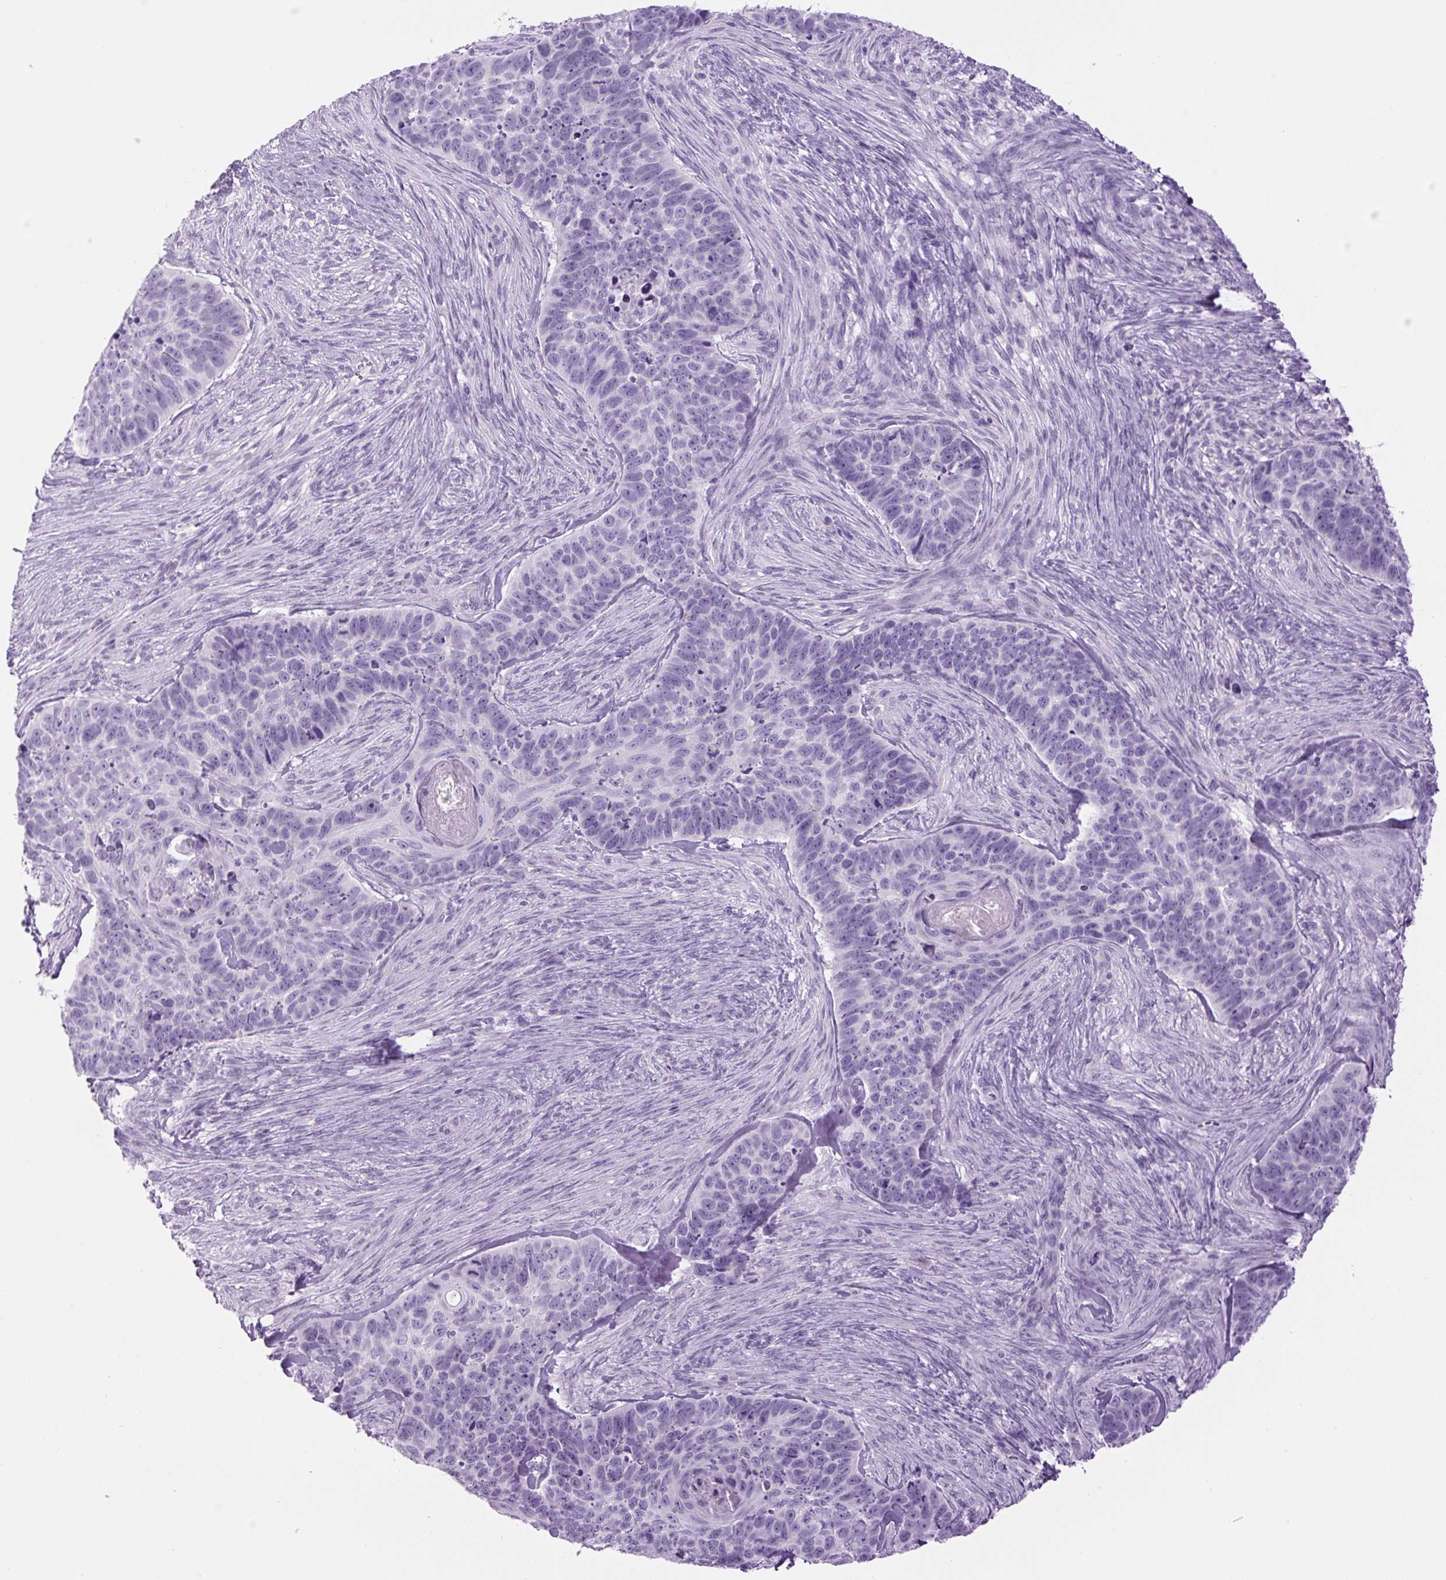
{"staining": {"intensity": "negative", "quantity": "none", "location": "none"}, "tissue": "skin cancer", "cell_type": "Tumor cells", "image_type": "cancer", "snomed": [{"axis": "morphology", "description": "Basal cell carcinoma"}, {"axis": "topography", "description": "Skin"}], "caption": "The image shows no staining of tumor cells in skin cancer (basal cell carcinoma). The staining is performed using DAB (3,3'-diaminobenzidine) brown chromogen with nuclei counter-stained in using hematoxylin.", "gene": "RSPO4", "patient": {"sex": "female", "age": 82}}